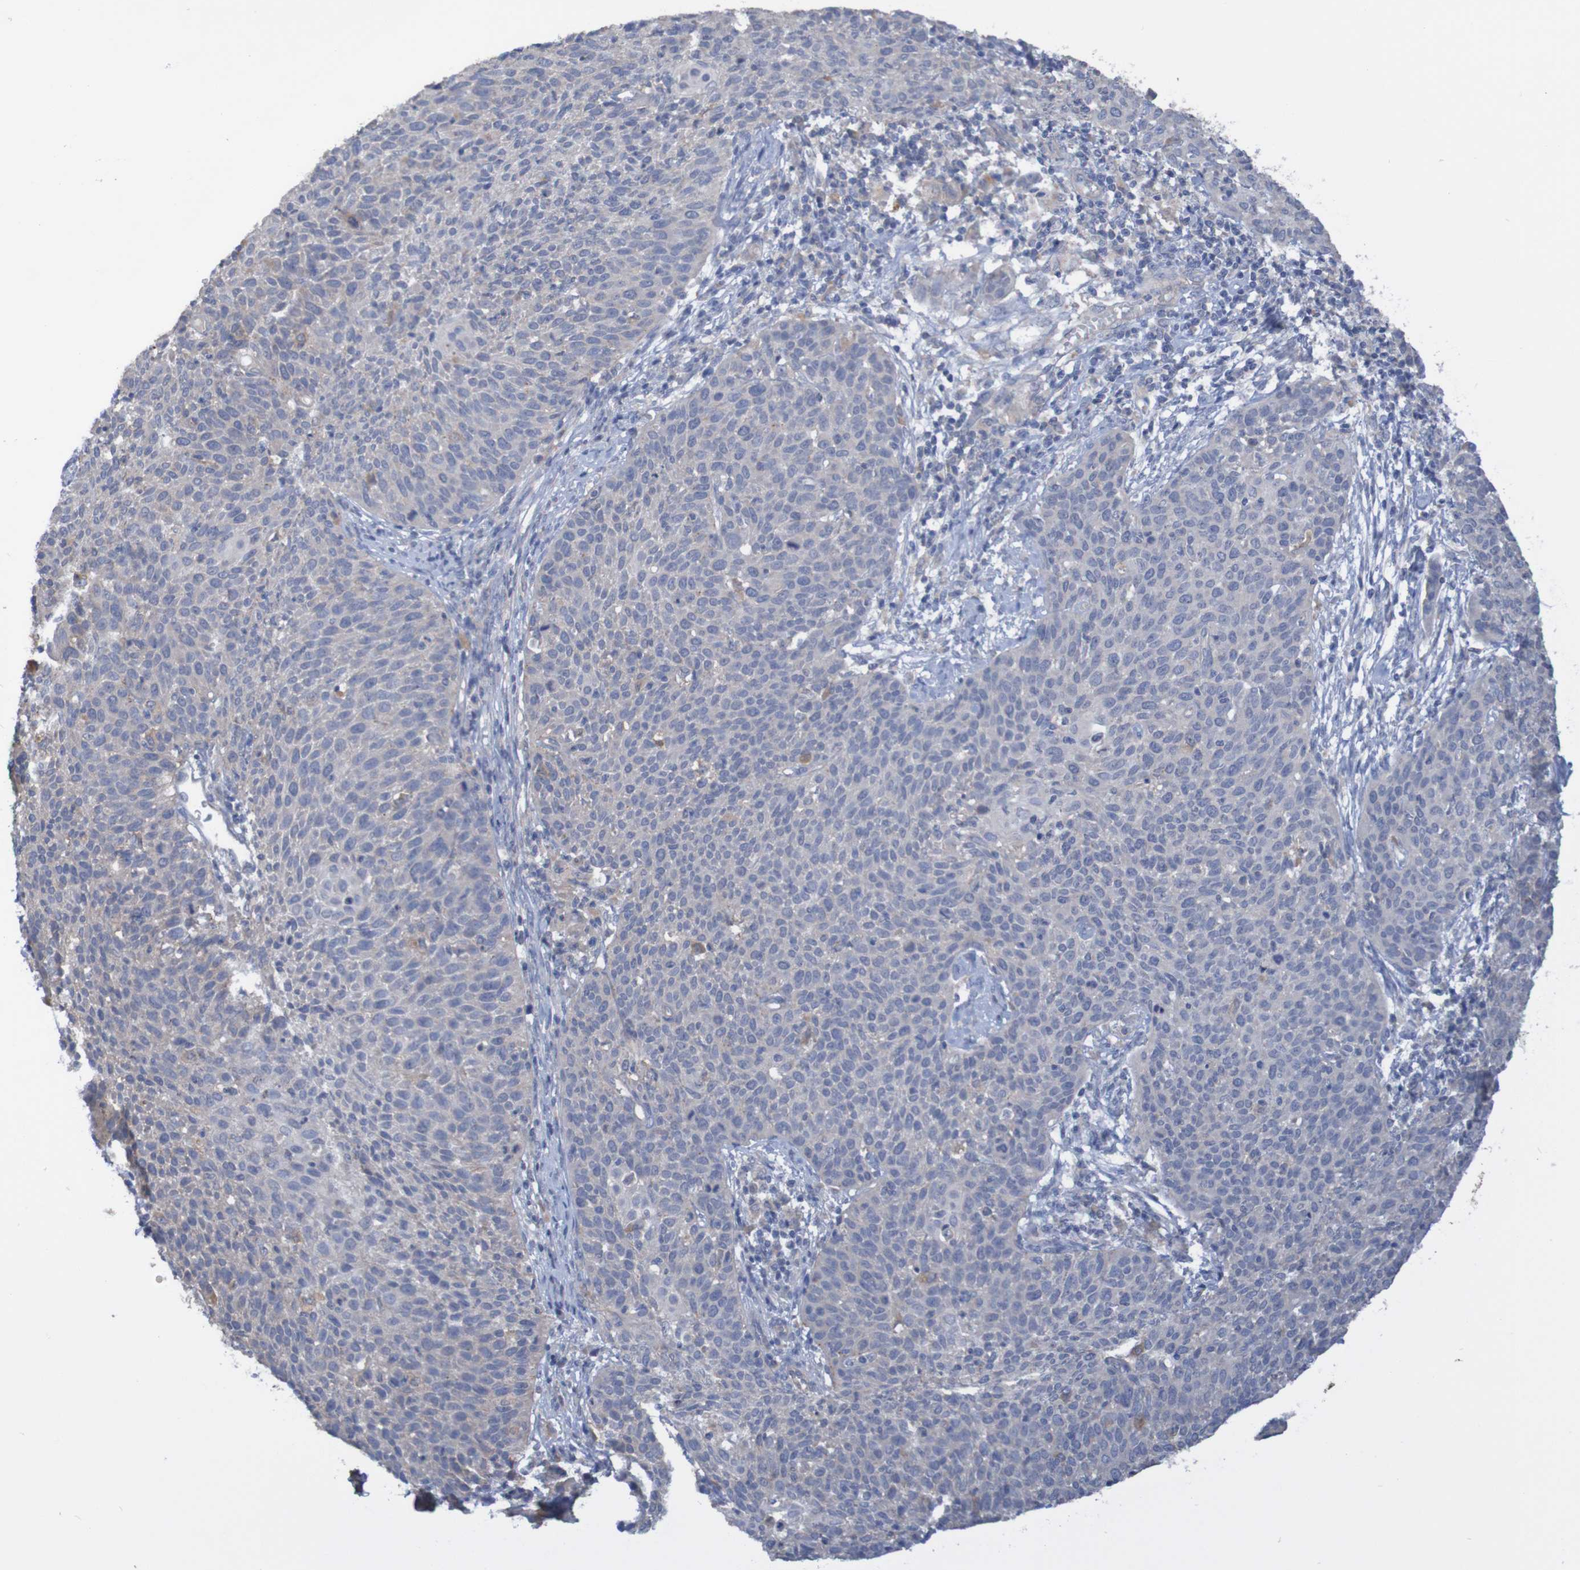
{"staining": {"intensity": "negative", "quantity": "none", "location": "none"}, "tissue": "cervical cancer", "cell_type": "Tumor cells", "image_type": "cancer", "snomed": [{"axis": "morphology", "description": "Squamous cell carcinoma, NOS"}, {"axis": "topography", "description": "Cervix"}], "caption": "Cervical cancer (squamous cell carcinoma) stained for a protein using IHC demonstrates no staining tumor cells.", "gene": "PHYH", "patient": {"sex": "female", "age": 38}}